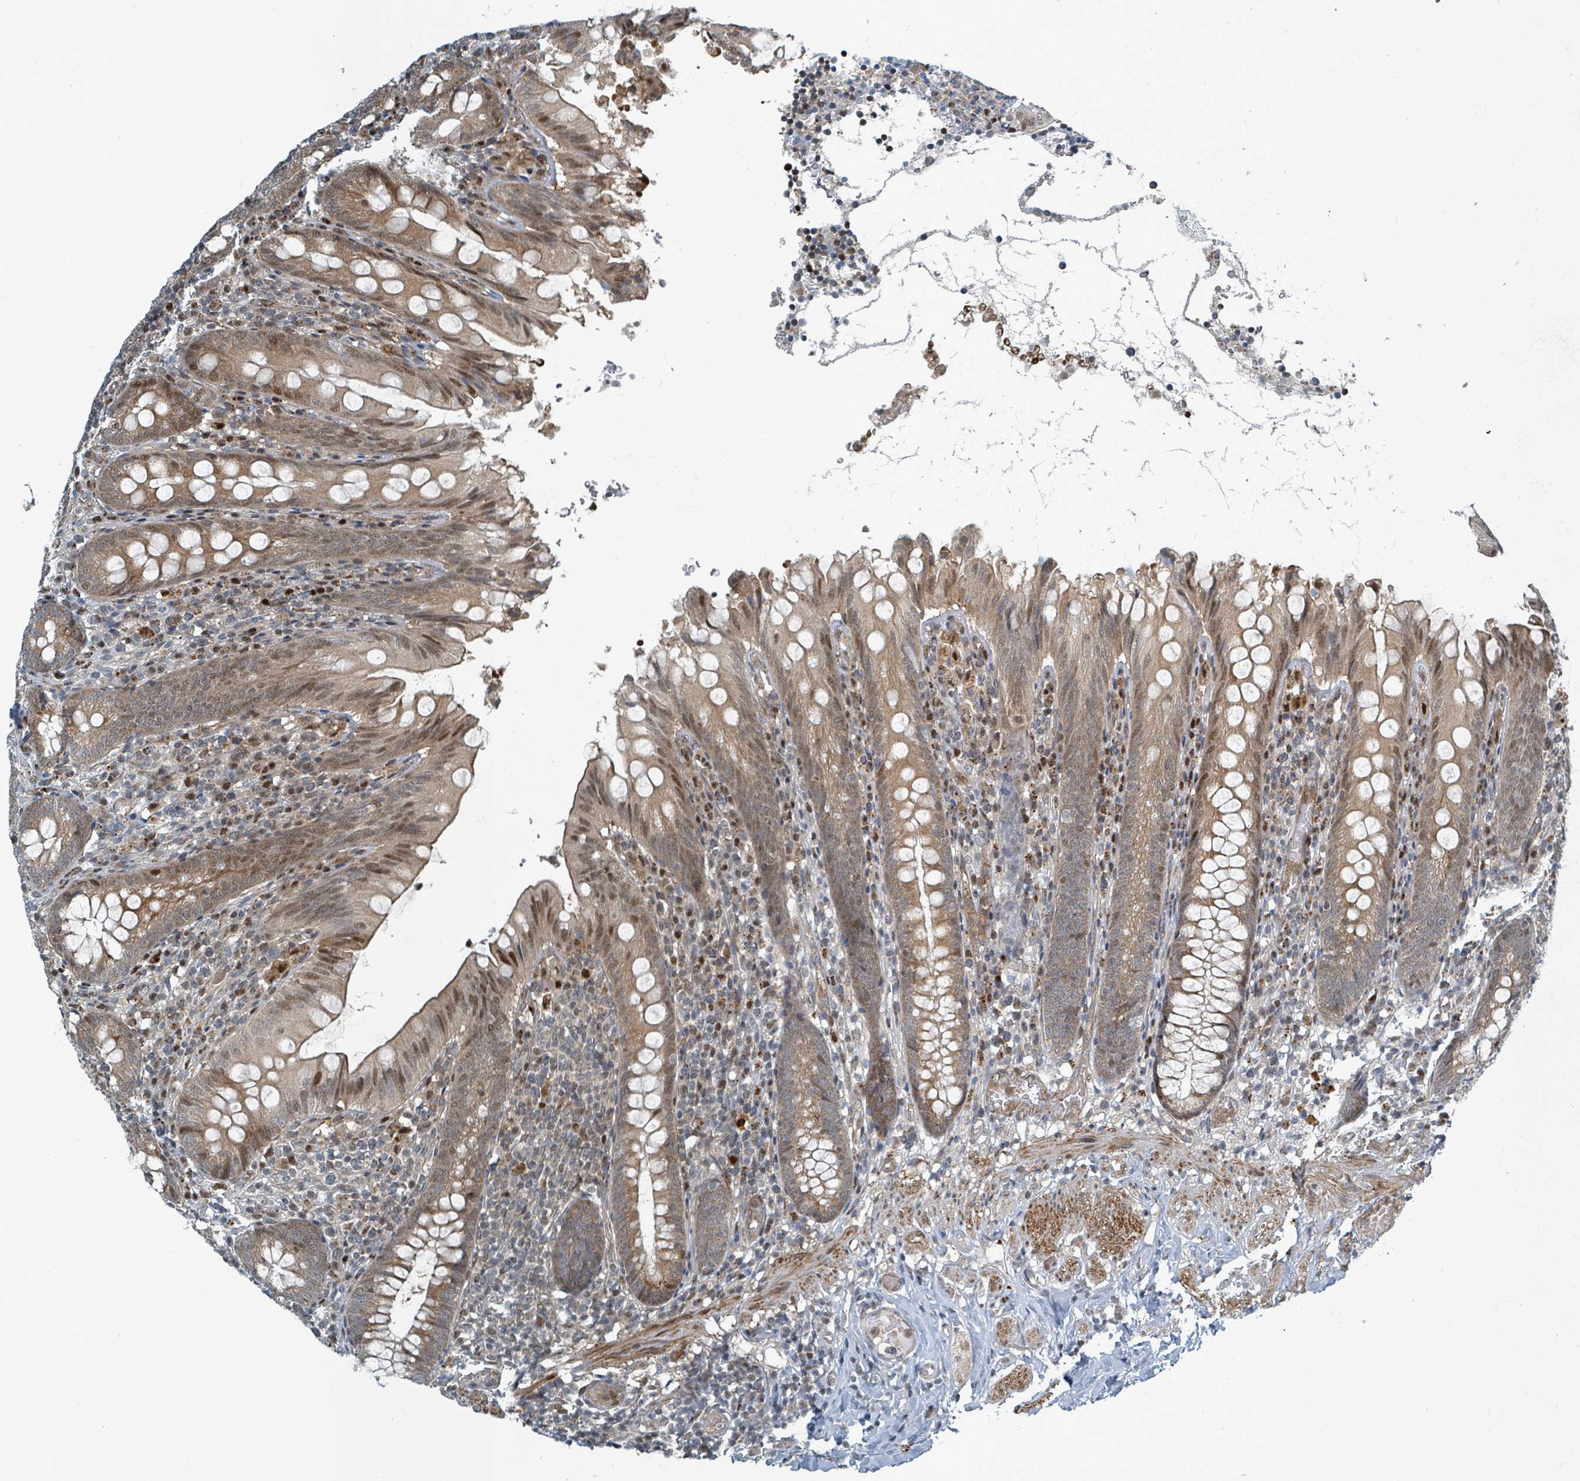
{"staining": {"intensity": "moderate", "quantity": ">75%", "location": "cytoplasmic/membranous,nuclear"}, "tissue": "appendix", "cell_type": "Glandular cells", "image_type": "normal", "snomed": [{"axis": "morphology", "description": "Normal tissue, NOS"}, {"axis": "topography", "description": "Appendix"}], "caption": "Human appendix stained with a brown dye displays moderate cytoplasmic/membranous,nuclear positive expression in about >75% of glandular cells.", "gene": "RHPN2", "patient": {"sex": "male", "age": 55}}